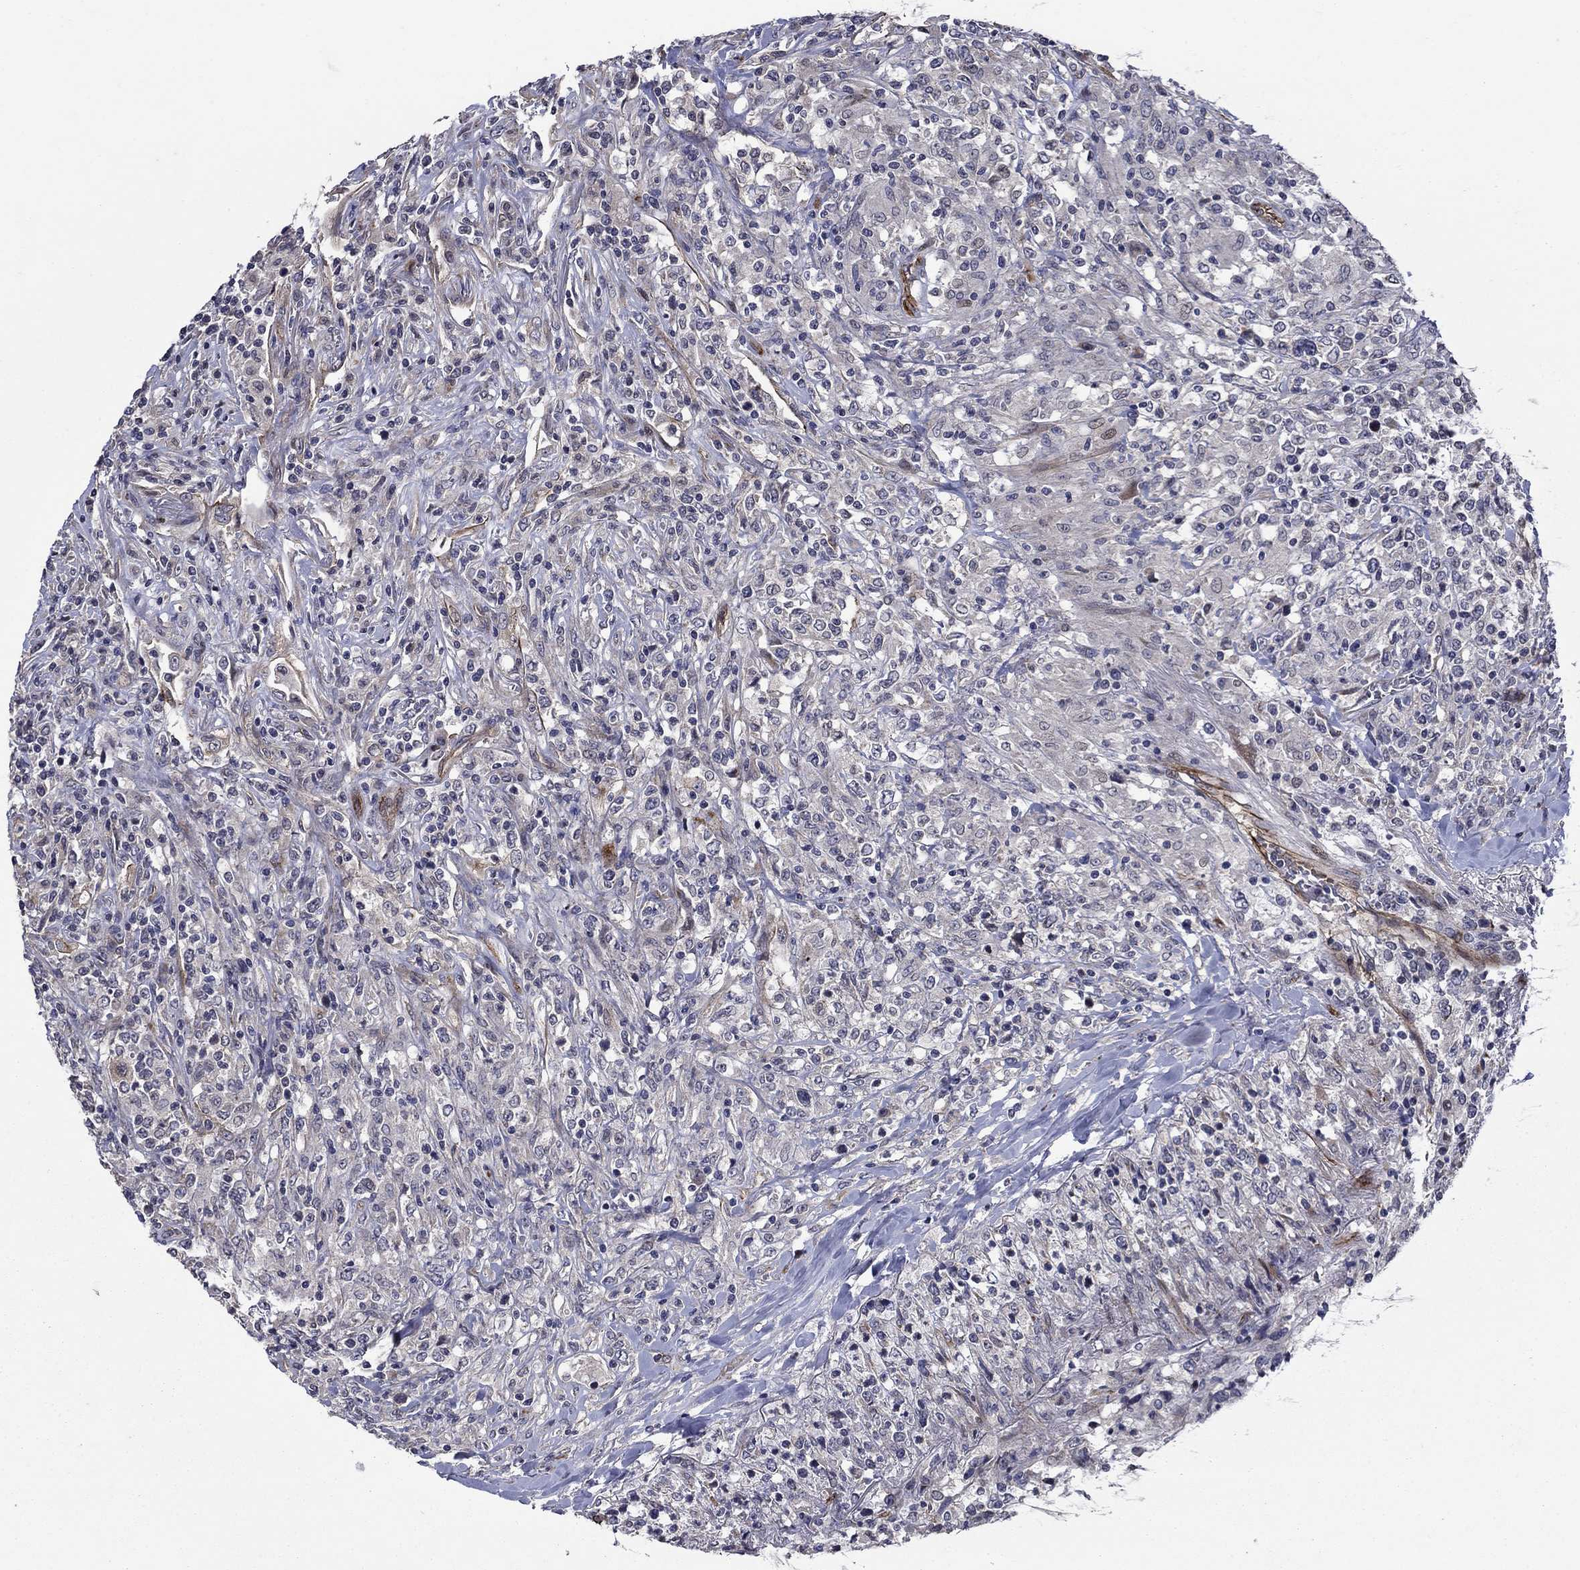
{"staining": {"intensity": "moderate", "quantity": "<25%", "location": "cytoplasmic/membranous"}, "tissue": "lymphoma", "cell_type": "Tumor cells", "image_type": "cancer", "snomed": [{"axis": "morphology", "description": "Malignant lymphoma, non-Hodgkin's type, High grade"}, {"axis": "topography", "description": "Lung"}], "caption": "Immunohistochemistry (DAB) staining of human lymphoma displays moderate cytoplasmic/membranous protein expression in about <25% of tumor cells.", "gene": "SLC7A1", "patient": {"sex": "male", "age": 79}}